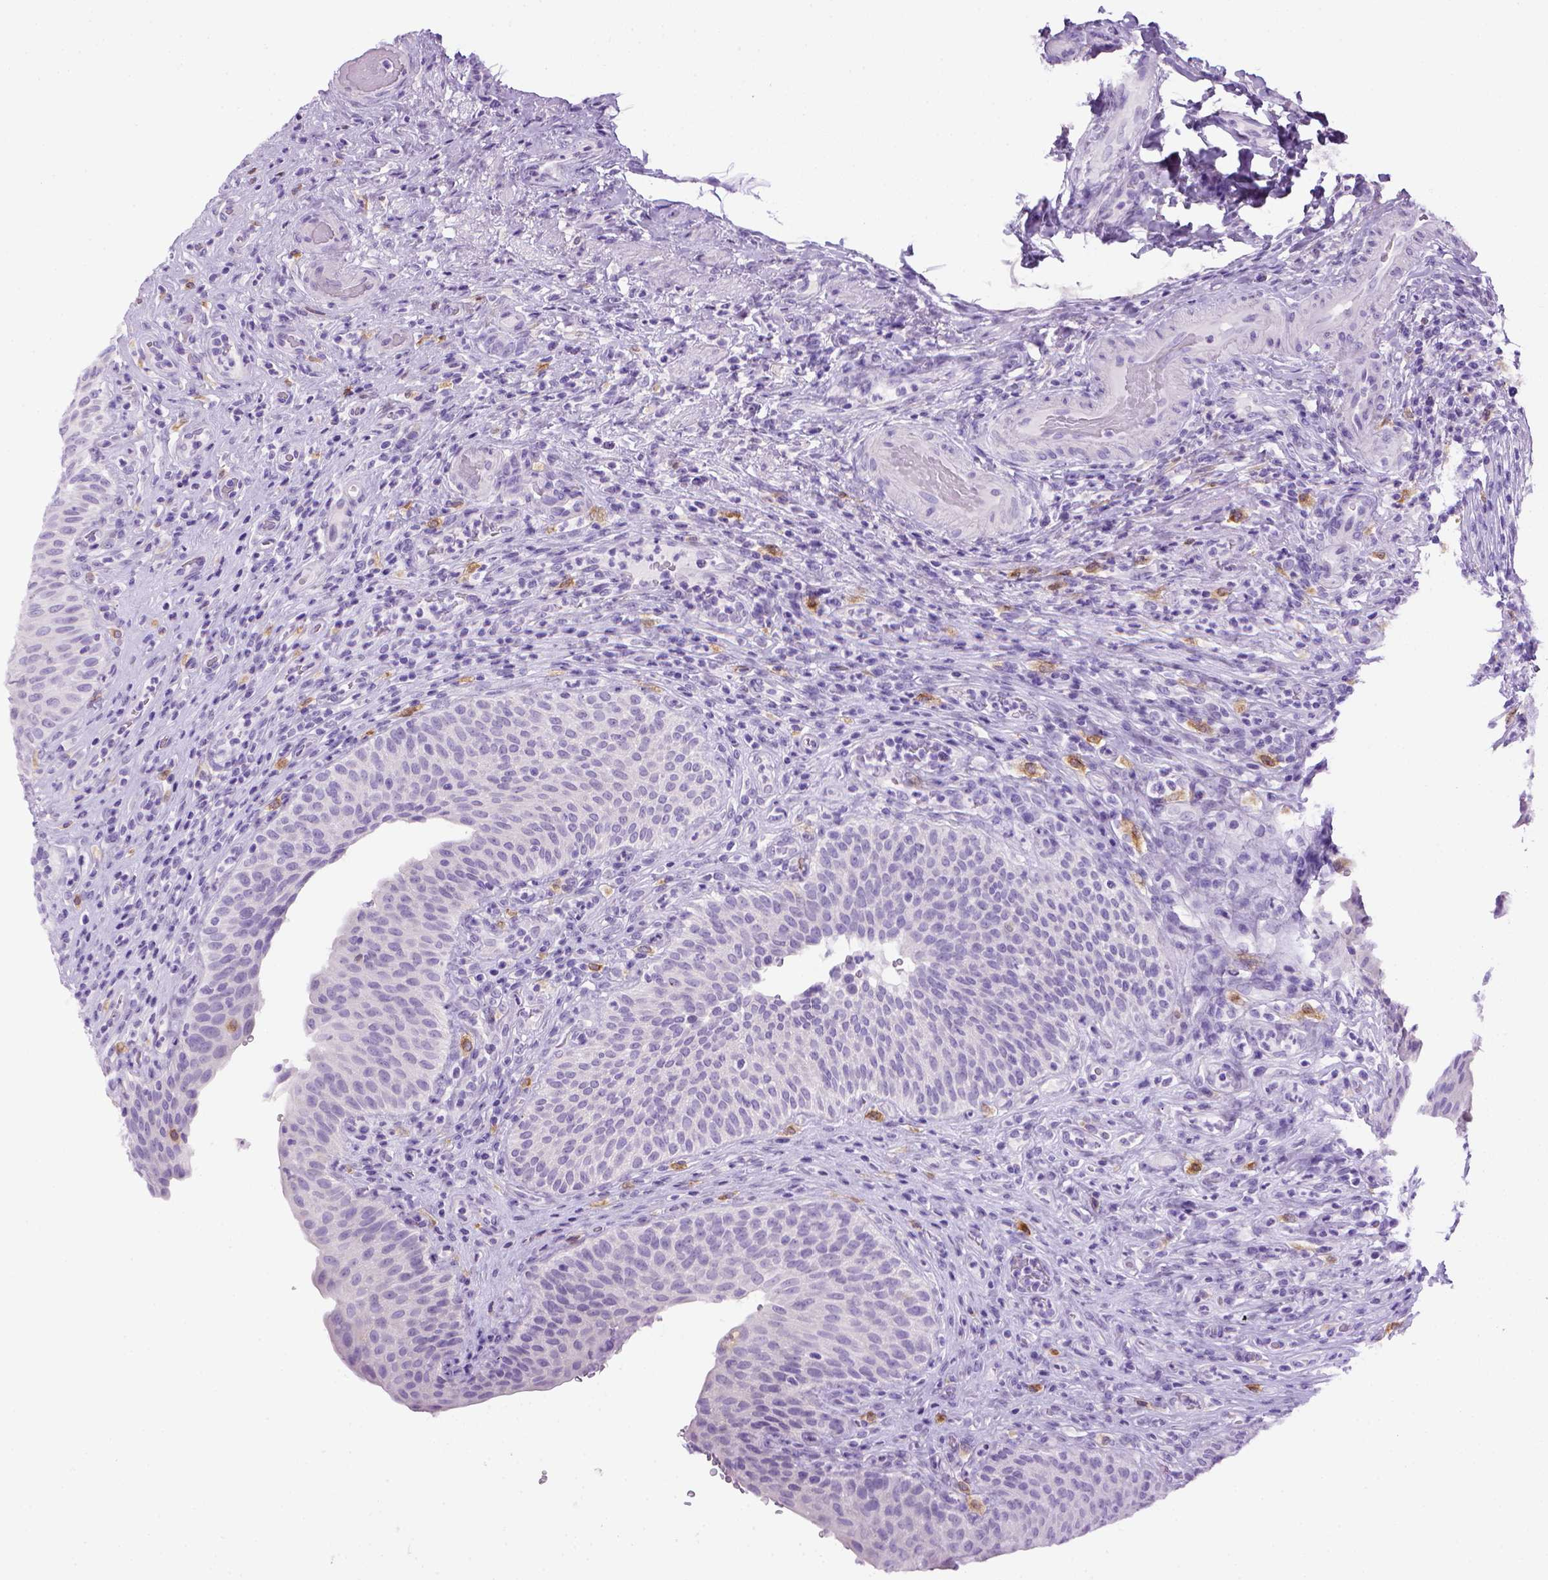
{"staining": {"intensity": "negative", "quantity": "none", "location": "none"}, "tissue": "urinary bladder", "cell_type": "Urothelial cells", "image_type": "normal", "snomed": [{"axis": "morphology", "description": "Normal tissue, NOS"}, {"axis": "topography", "description": "Urinary bladder"}, {"axis": "topography", "description": "Peripheral nerve tissue"}], "caption": "Immunohistochemical staining of normal human urinary bladder shows no significant positivity in urothelial cells. The staining was performed using DAB to visualize the protein expression in brown, while the nuclei were stained in blue with hematoxylin (Magnification: 20x).", "gene": "SGCG", "patient": {"sex": "male", "age": 66}}